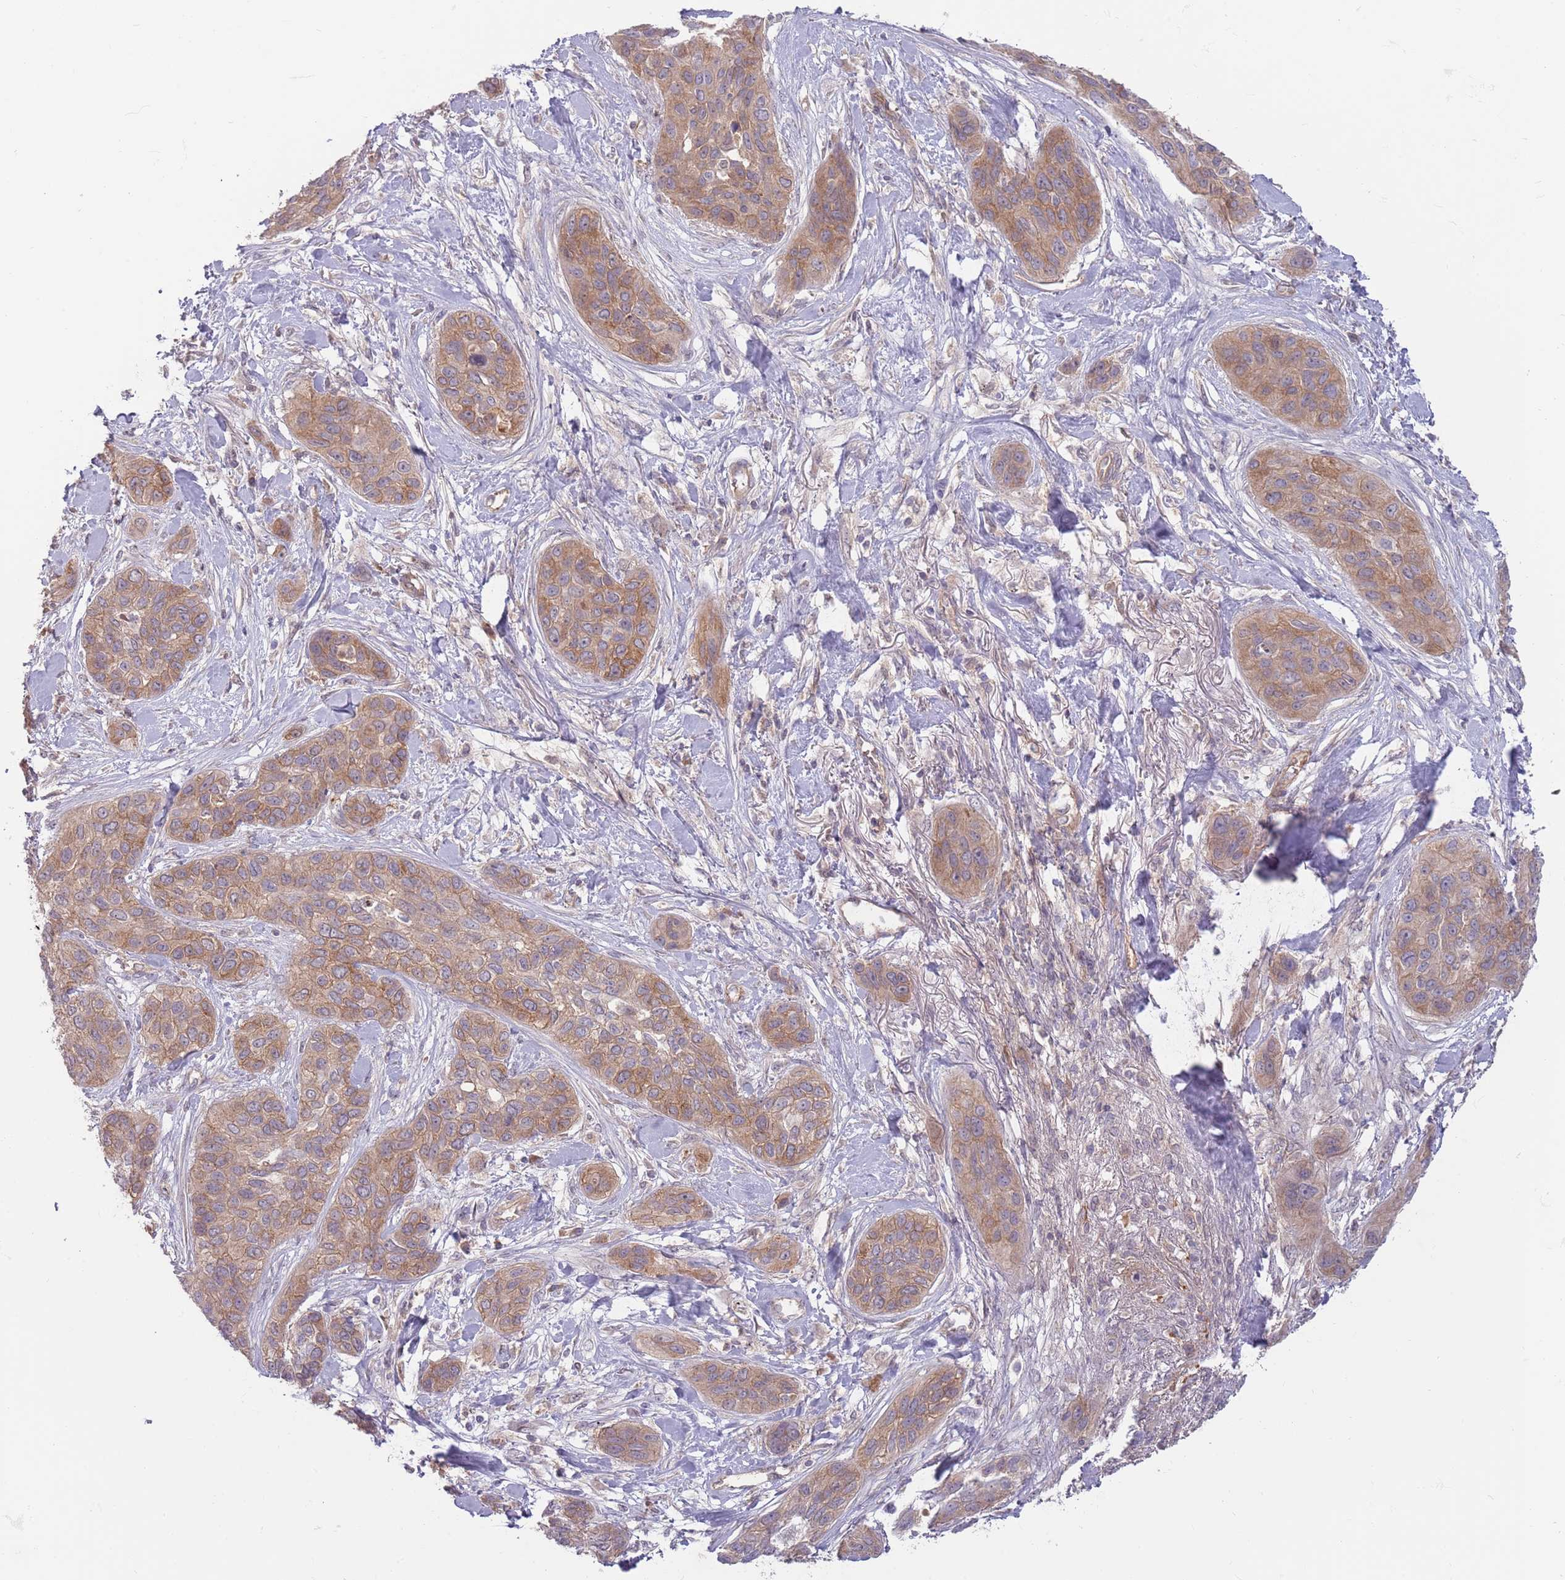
{"staining": {"intensity": "moderate", "quantity": ">75%", "location": "cytoplasmic/membranous"}, "tissue": "lung cancer", "cell_type": "Tumor cells", "image_type": "cancer", "snomed": [{"axis": "morphology", "description": "Squamous cell carcinoma, NOS"}, {"axis": "topography", "description": "Lung"}], "caption": "Human lung cancer stained with a protein marker displays moderate staining in tumor cells.", "gene": "SAV1", "patient": {"sex": "female", "age": 70}}